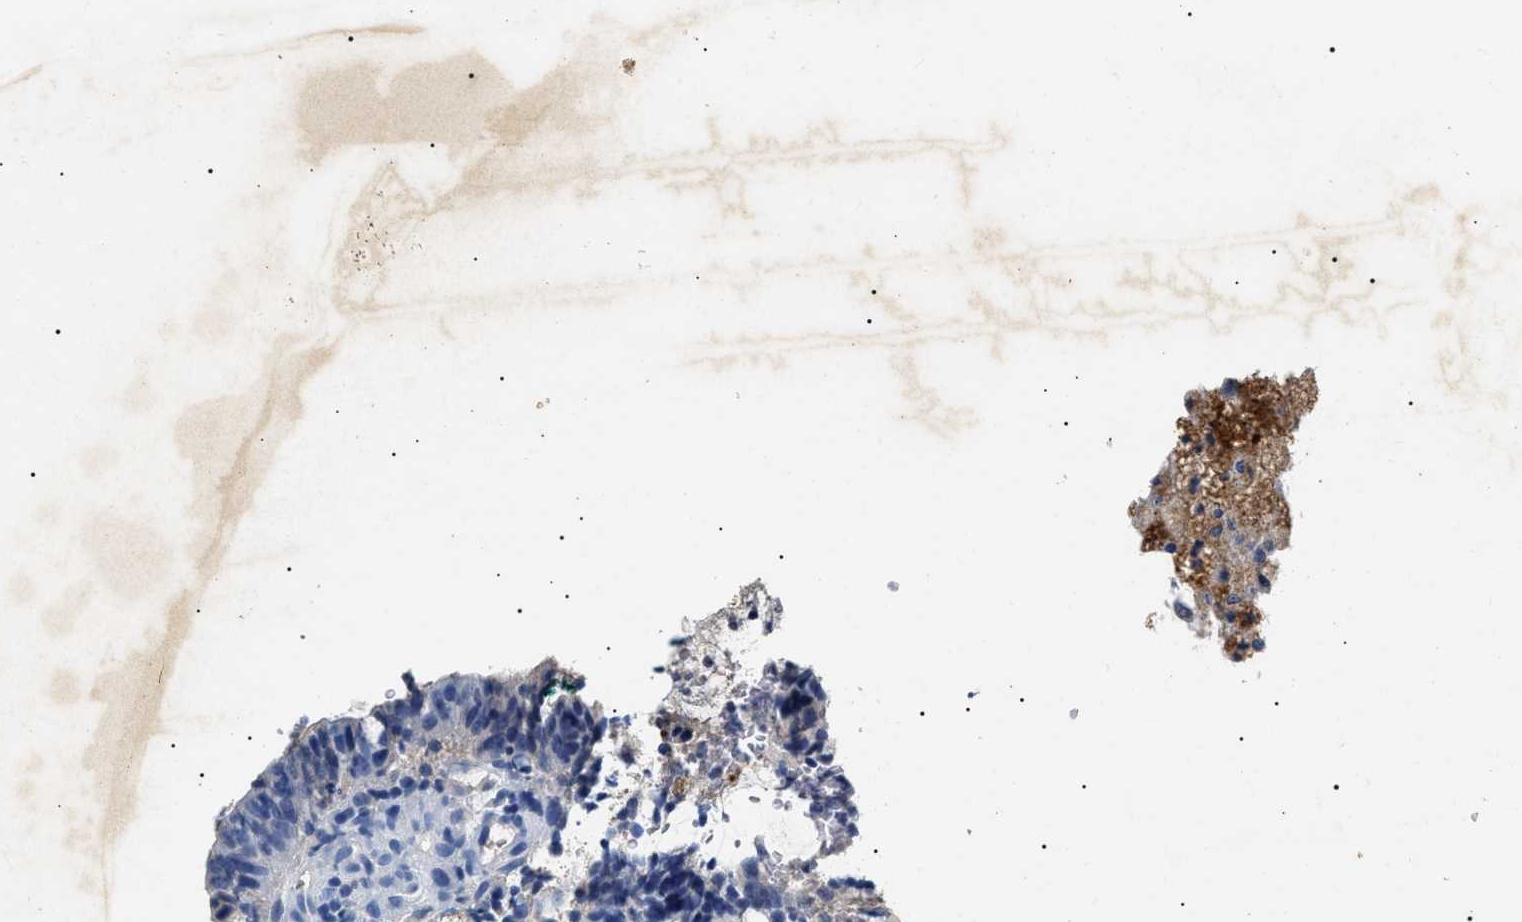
{"staining": {"intensity": "negative", "quantity": "none", "location": "none"}, "tissue": "colorectal cancer", "cell_type": "Tumor cells", "image_type": "cancer", "snomed": [{"axis": "morphology", "description": "Adenocarcinoma, NOS"}, {"axis": "topography", "description": "Colon"}], "caption": "A photomicrograph of human colorectal adenocarcinoma is negative for staining in tumor cells.", "gene": "LRRC8E", "patient": {"sex": "female", "age": 66}}